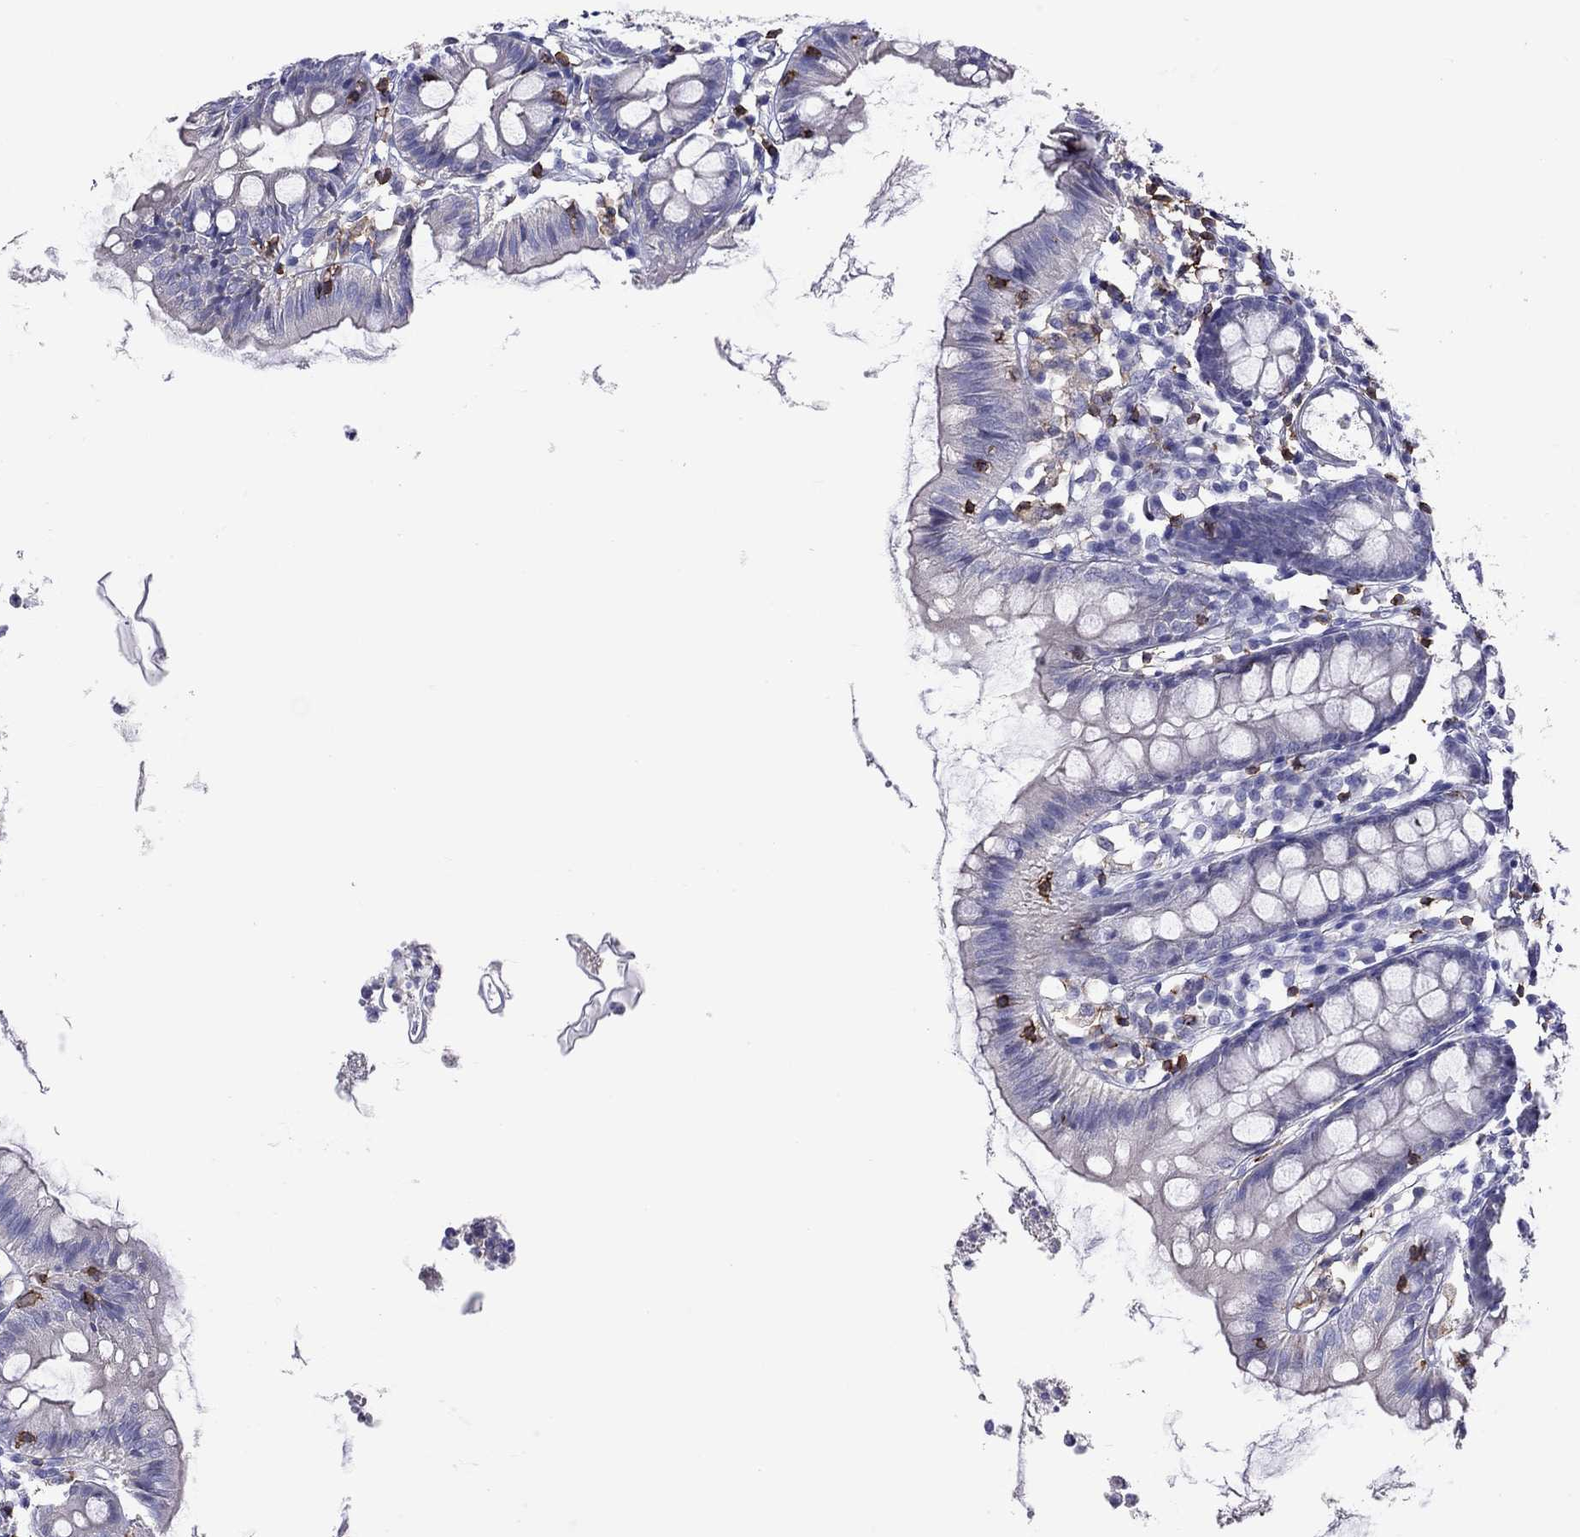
{"staining": {"intensity": "negative", "quantity": "none", "location": "none"}, "tissue": "colon", "cell_type": "Endothelial cells", "image_type": "normal", "snomed": [{"axis": "morphology", "description": "Normal tissue, NOS"}, {"axis": "topography", "description": "Colon"}], "caption": "IHC photomicrograph of unremarkable colon: colon stained with DAB (3,3'-diaminobenzidine) exhibits no significant protein positivity in endothelial cells.", "gene": "ENSG00000288637", "patient": {"sex": "female", "age": 84}}